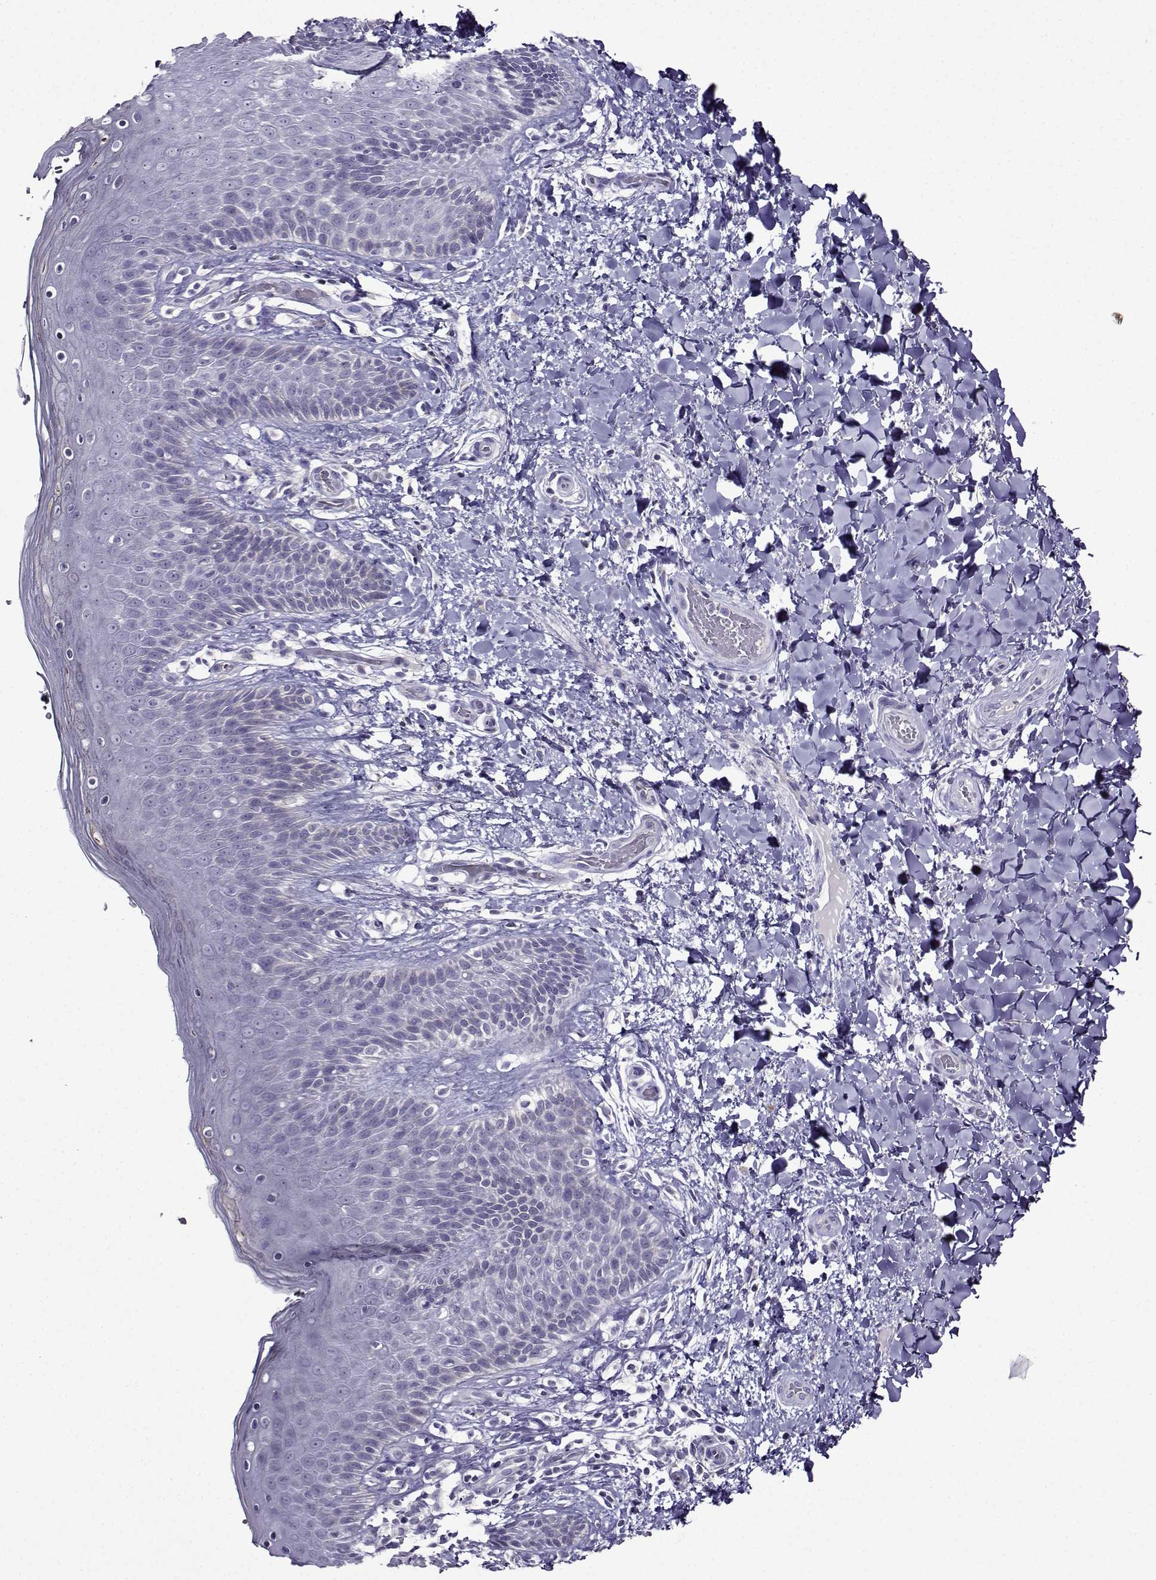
{"staining": {"intensity": "negative", "quantity": "none", "location": "none"}, "tissue": "skin", "cell_type": "Epidermal cells", "image_type": "normal", "snomed": [{"axis": "morphology", "description": "Normal tissue, NOS"}, {"axis": "topography", "description": "Anal"}], "caption": "This is a image of immunohistochemistry staining of unremarkable skin, which shows no staining in epidermal cells. (DAB (3,3'-diaminobenzidine) IHC, high magnification).", "gene": "TMEM266", "patient": {"sex": "male", "age": 36}}